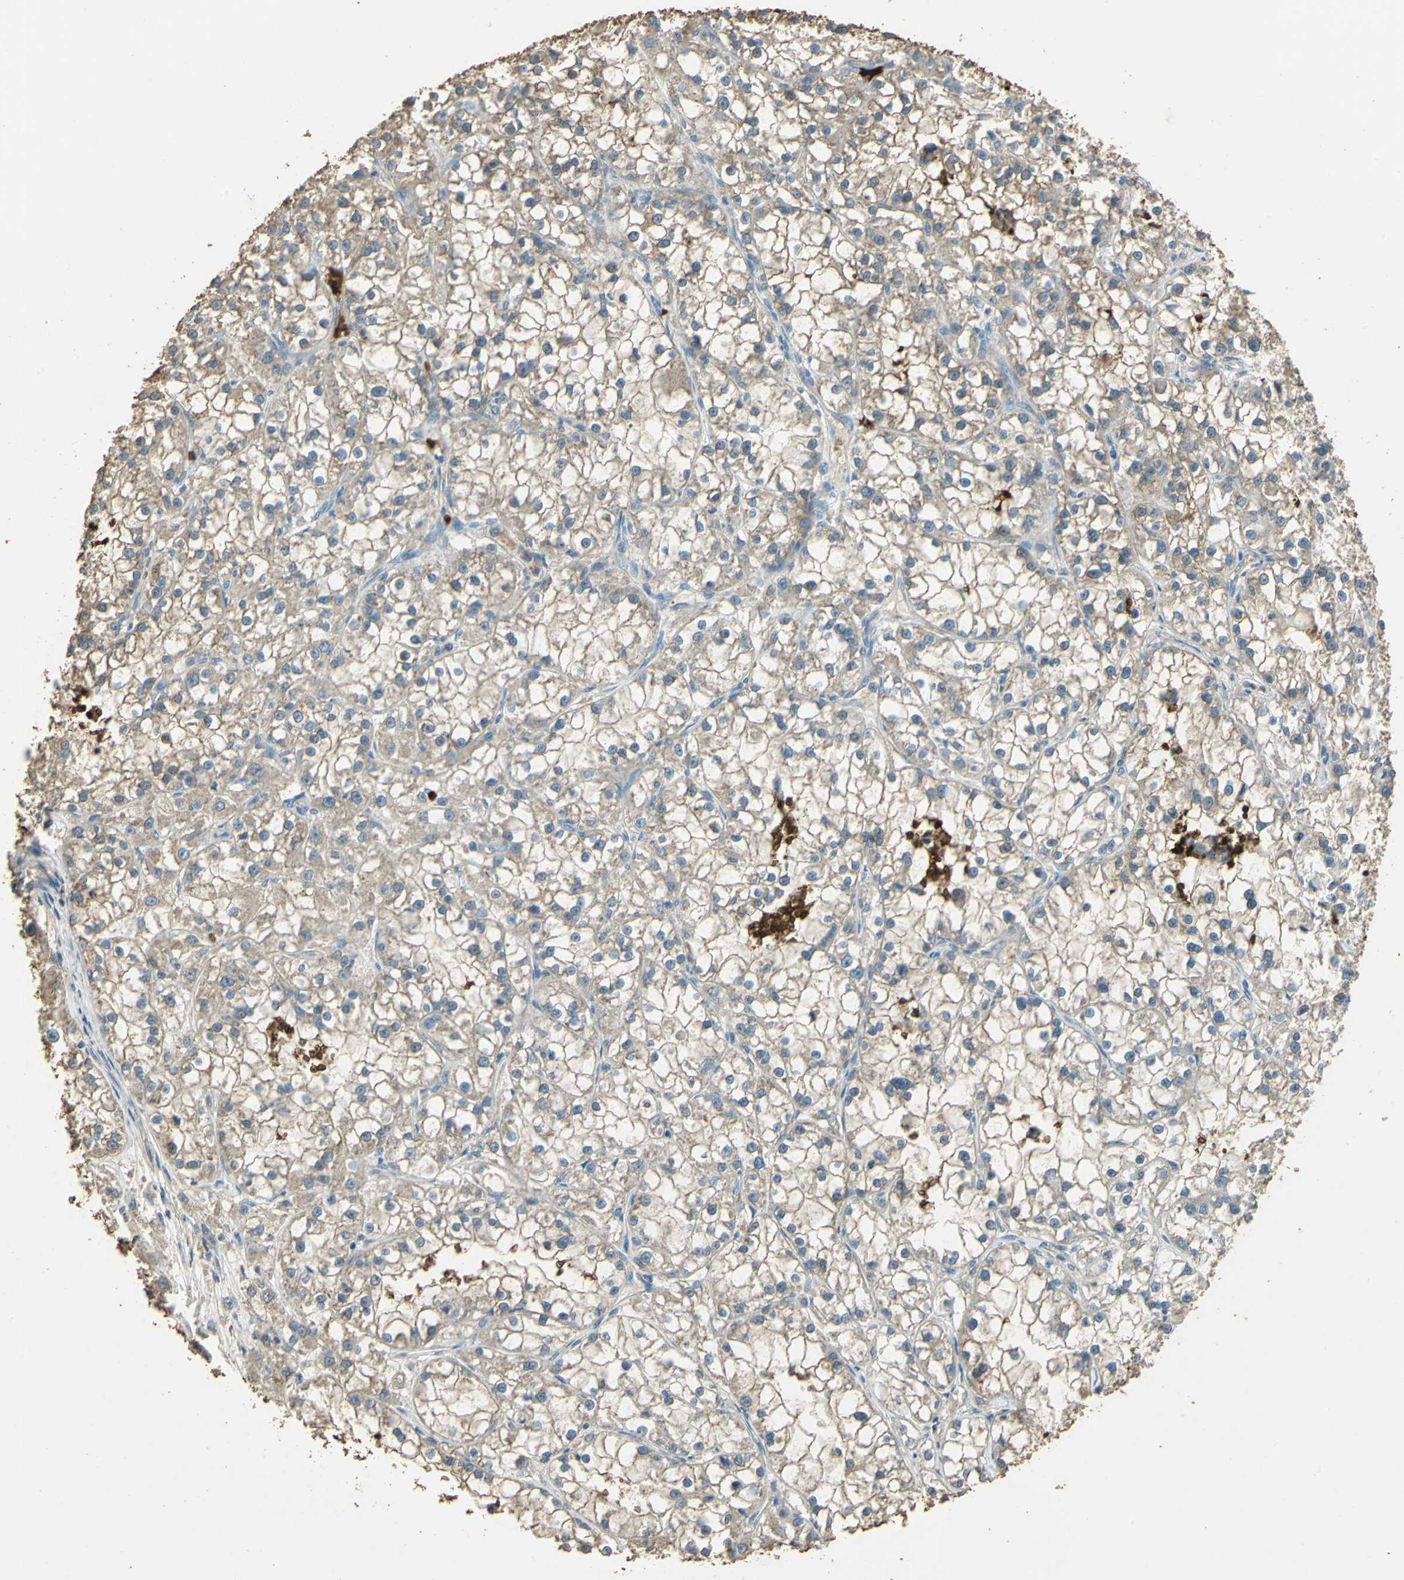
{"staining": {"intensity": "weak", "quantity": ">75%", "location": "cytoplasmic/membranous"}, "tissue": "renal cancer", "cell_type": "Tumor cells", "image_type": "cancer", "snomed": [{"axis": "morphology", "description": "Adenocarcinoma, NOS"}, {"axis": "topography", "description": "Kidney"}], "caption": "Immunohistochemical staining of human renal cancer shows low levels of weak cytoplasmic/membranous expression in about >75% of tumor cells. Immunohistochemistry stains the protein in brown and the nuclei are stained blue.", "gene": "TRAPPC2", "patient": {"sex": "female", "age": 52}}